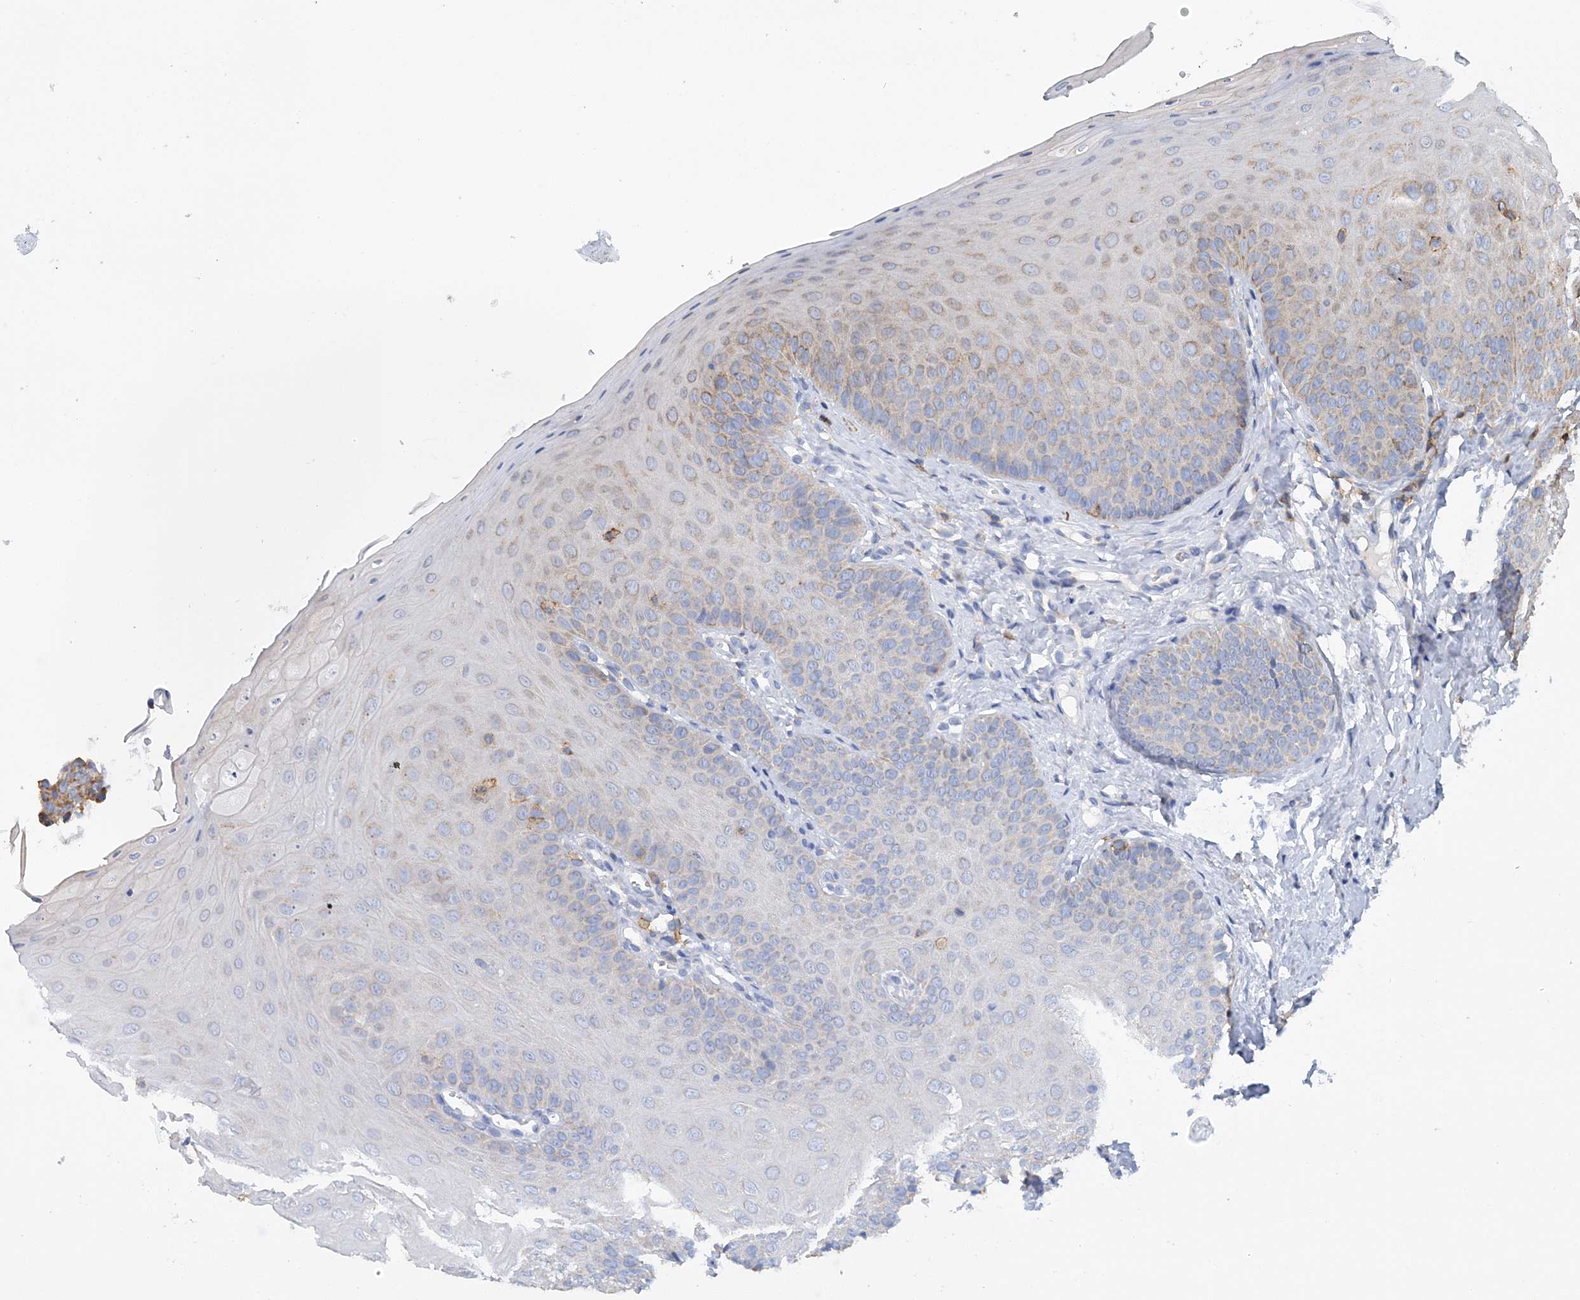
{"staining": {"intensity": "moderate", "quantity": "<25%", "location": "cytoplasmic/membranous"}, "tissue": "oral mucosa", "cell_type": "Squamous epithelial cells", "image_type": "normal", "snomed": [{"axis": "morphology", "description": "Normal tissue, NOS"}, {"axis": "topography", "description": "Oral tissue"}], "caption": "Protein expression by IHC exhibits moderate cytoplasmic/membranous expression in about <25% of squamous epithelial cells in unremarkable oral mucosa.", "gene": "TTC32", "patient": {"sex": "female", "age": 68}}